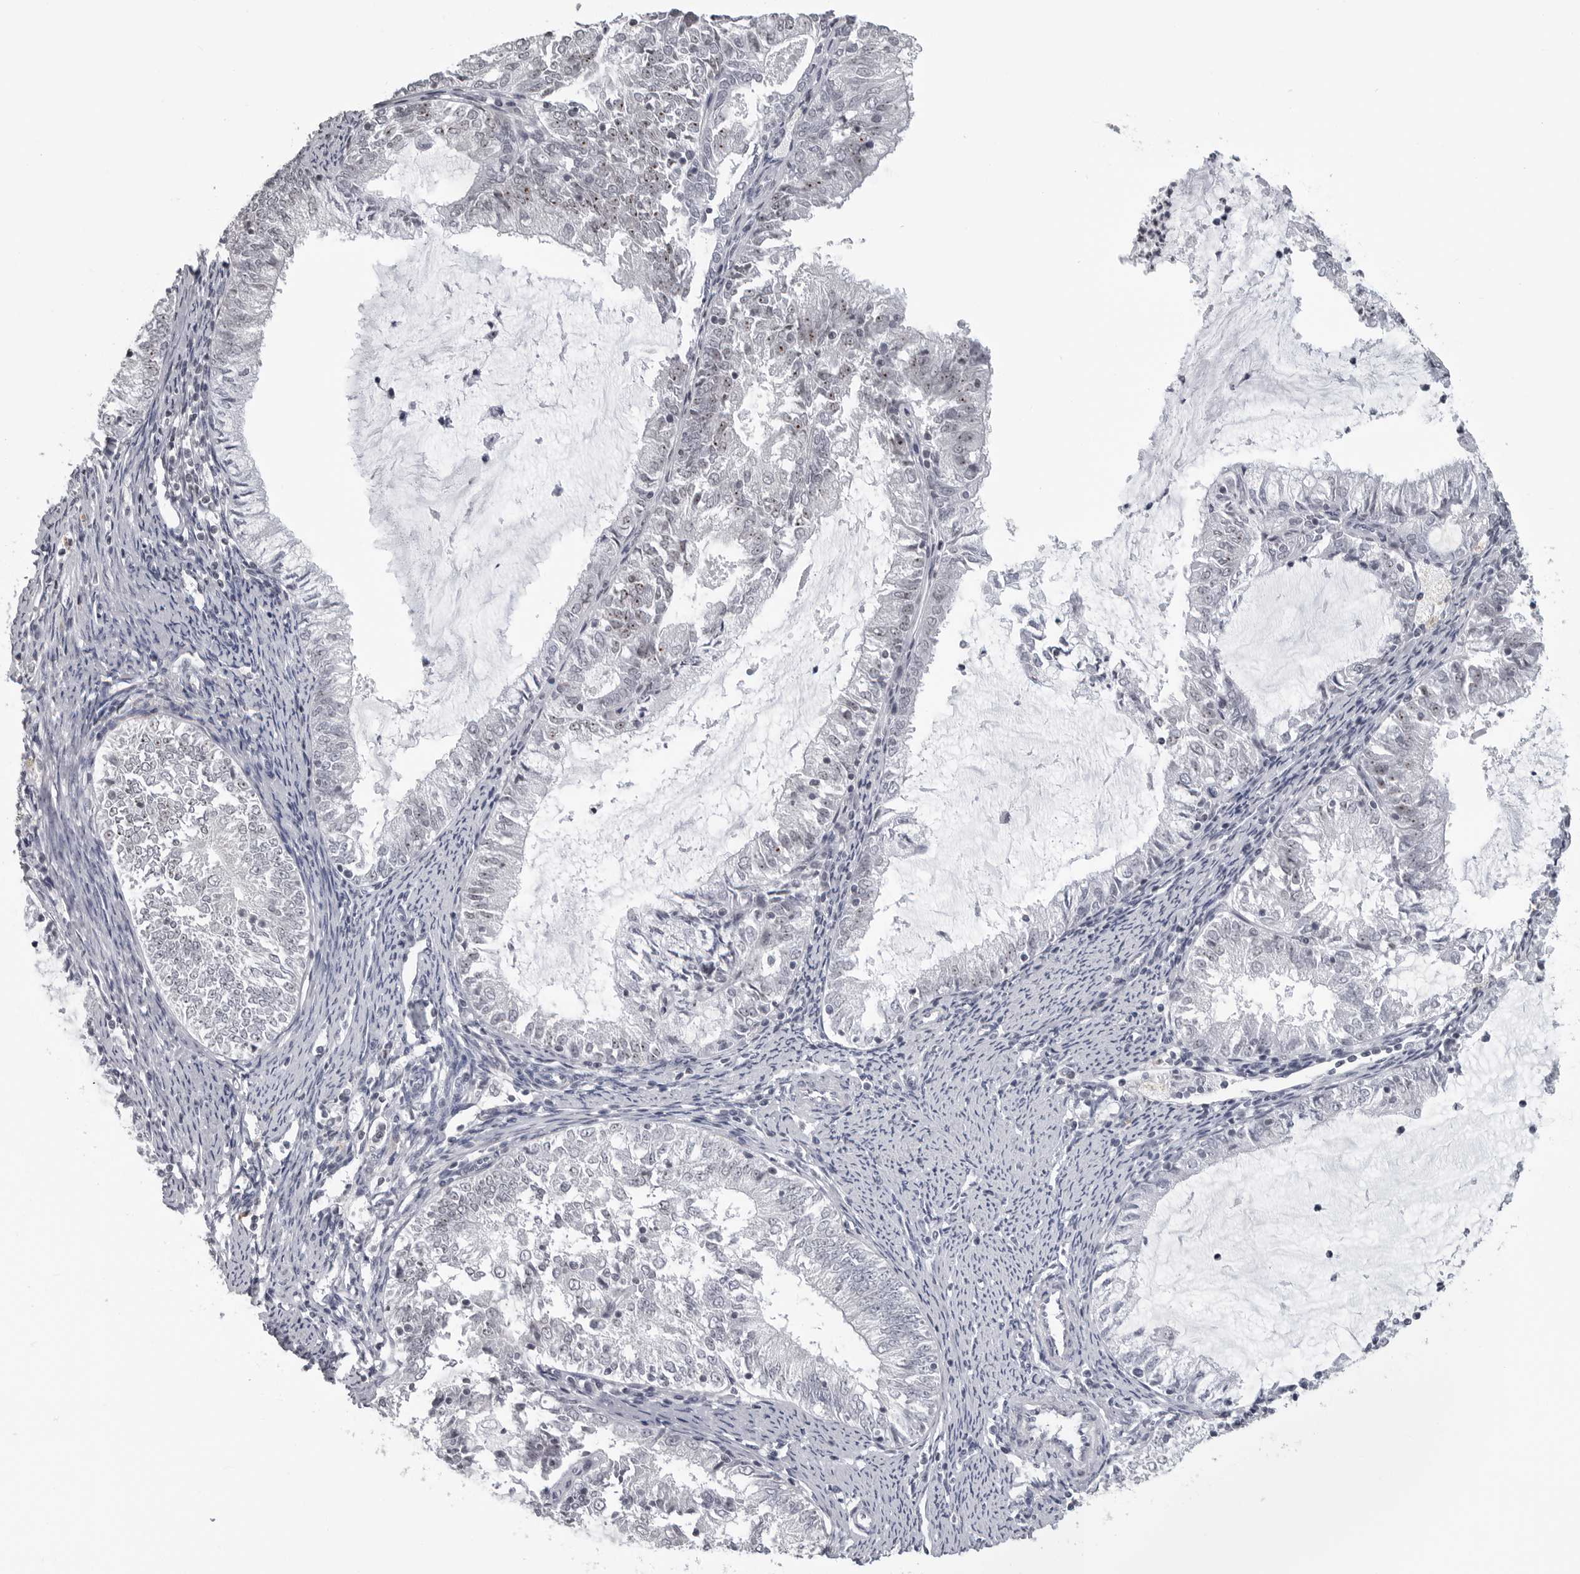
{"staining": {"intensity": "moderate", "quantity": "<25%", "location": "nuclear"}, "tissue": "endometrial cancer", "cell_type": "Tumor cells", "image_type": "cancer", "snomed": [{"axis": "morphology", "description": "Adenocarcinoma, NOS"}, {"axis": "topography", "description": "Endometrium"}], "caption": "This histopathology image displays endometrial cancer (adenocarcinoma) stained with IHC to label a protein in brown. The nuclear of tumor cells show moderate positivity for the protein. Nuclei are counter-stained blue.", "gene": "DDX54", "patient": {"sex": "female", "age": 57}}